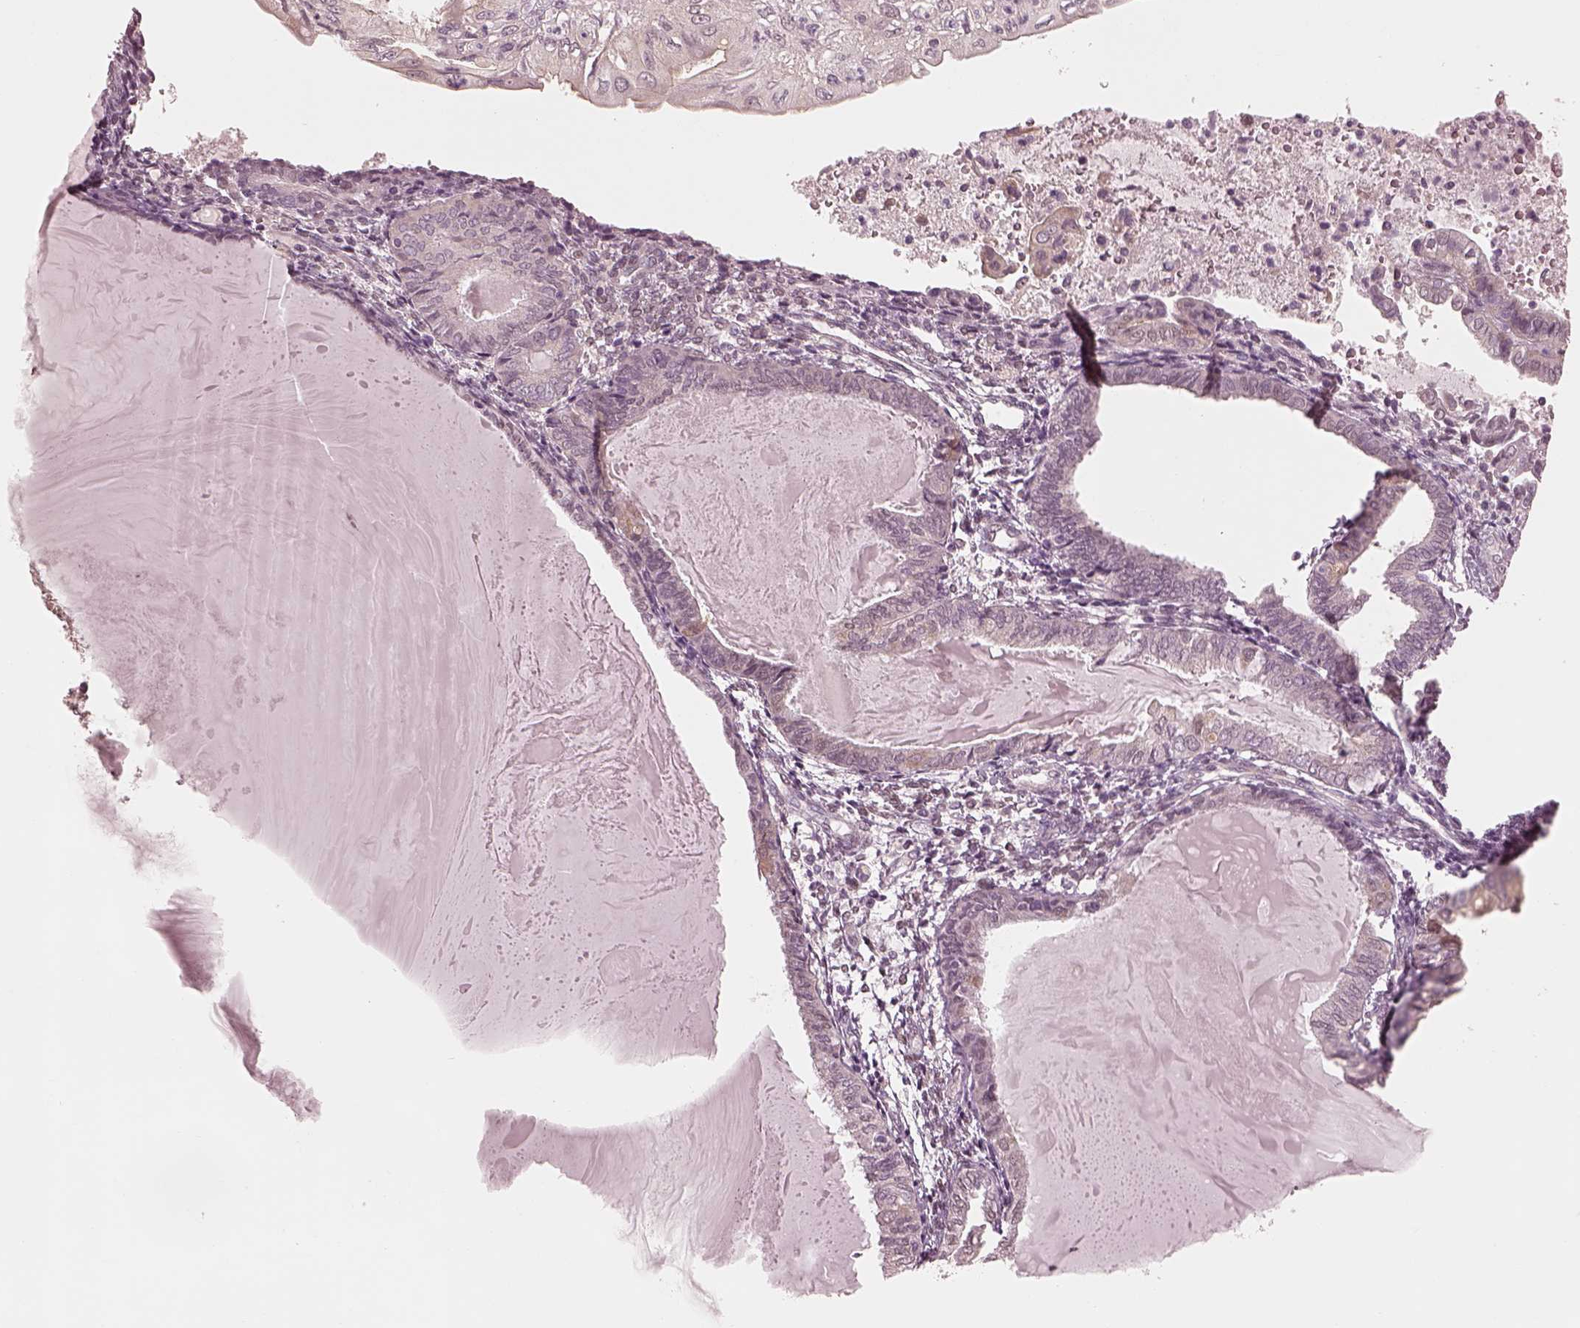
{"staining": {"intensity": "negative", "quantity": "none", "location": "none"}, "tissue": "endometrial cancer", "cell_type": "Tumor cells", "image_type": "cancer", "snomed": [{"axis": "morphology", "description": "Adenocarcinoma, NOS"}, {"axis": "topography", "description": "Endometrium"}], "caption": "Photomicrograph shows no protein expression in tumor cells of endometrial cancer tissue.", "gene": "IQCB1", "patient": {"sex": "female", "age": 68}}